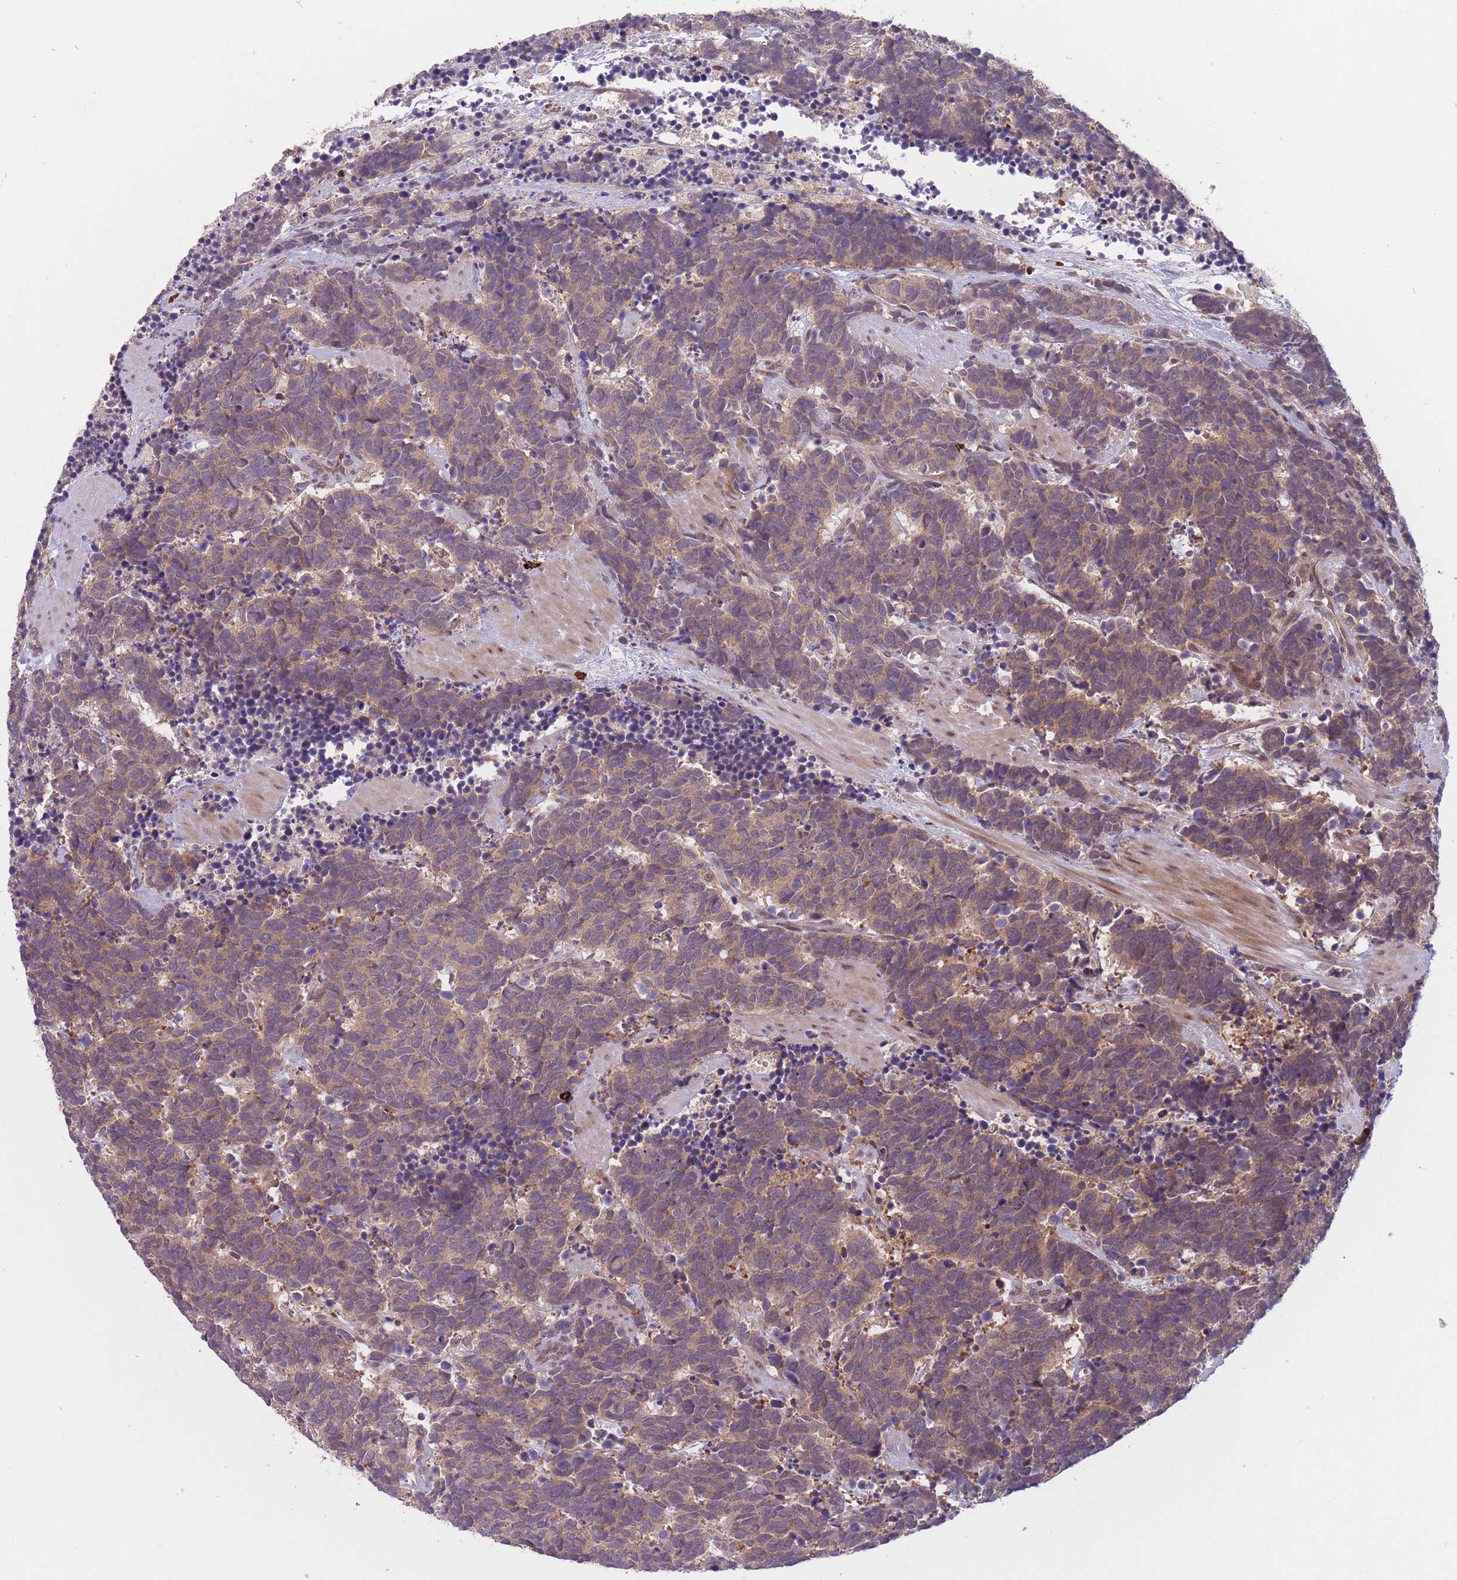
{"staining": {"intensity": "weak", "quantity": "25%-75%", "location": "cytoplasmic/membranous"}, "tissue": "carcinoid", "cell_type": "Tumor cells", "image_type": "cancer", "snomed": [{"axis": "morphology", "description": "Carcinoma, NOS"}, {"axis": "morphology", "description": "Carcinoid, malignant, NOS"}, {"axis": "topography", "description": "Prostate"}], "caption": "This photomicrograph exhibits immunohistochemistry (IHC) staining of carcinoid, with low weak cytoplasmic/membranous staining in approximately 25%-75% of tumor cells.", "gene": "SECTM1", "patient": {"sex": "male", "age": 57}}